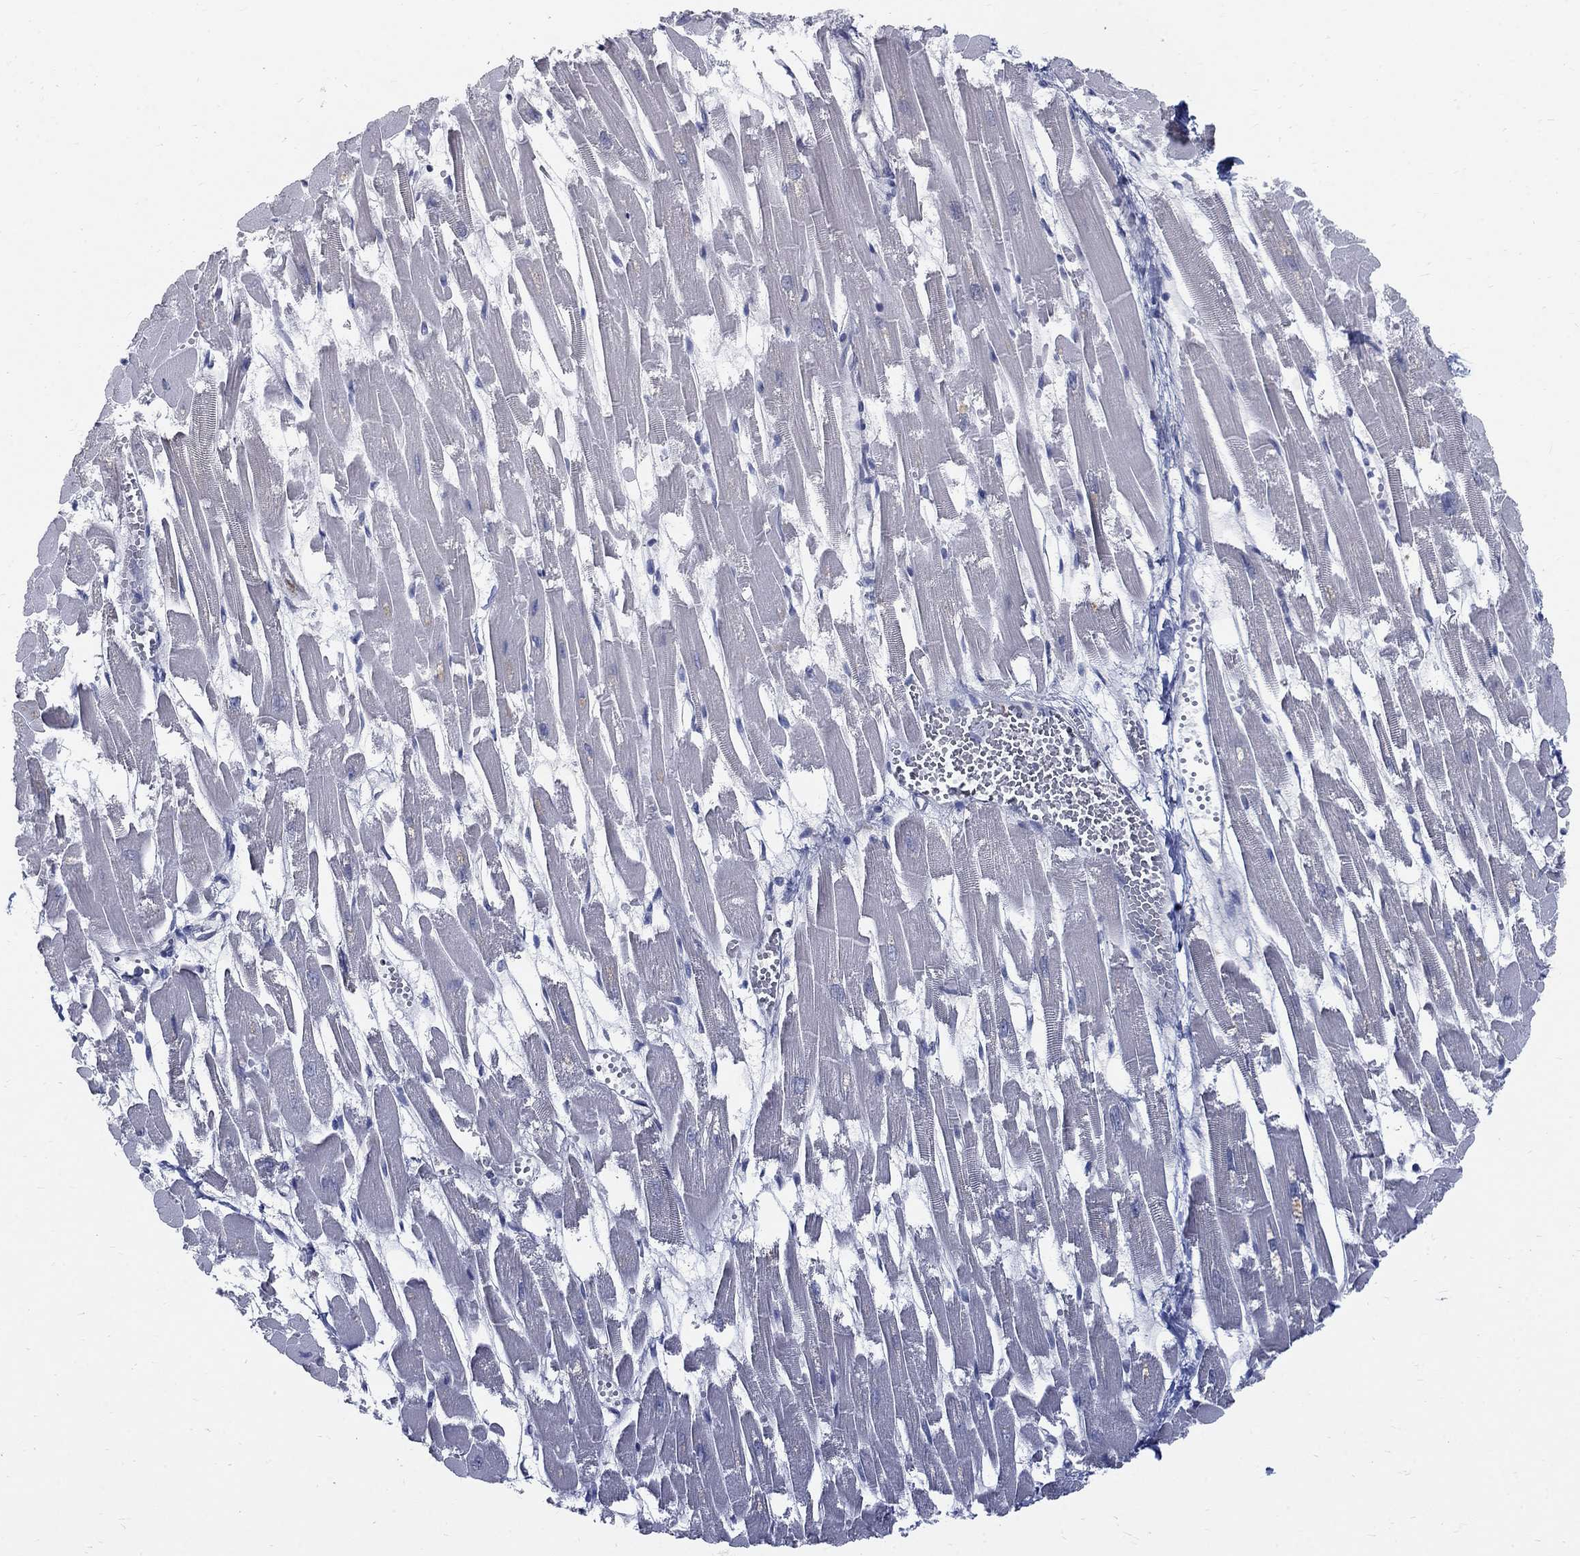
{"staining": {"intensity": "negative", "quantity": "none", "location": "none"}, "tissue": "heart muscle", "cell_type": "Cardiomyocytes", "image_type": "normal", "snomed": [{"axis": "morphology", "description": "Normal tissue, NOS"}, {"axis": "topography", "description": "Heart"}], "caption": "The histopathology image demonstrates no significant expression in cardiomyocytes of heart muscle.", "gene": "GCFC2", "patient": {"sex": "female", "age": 52}}